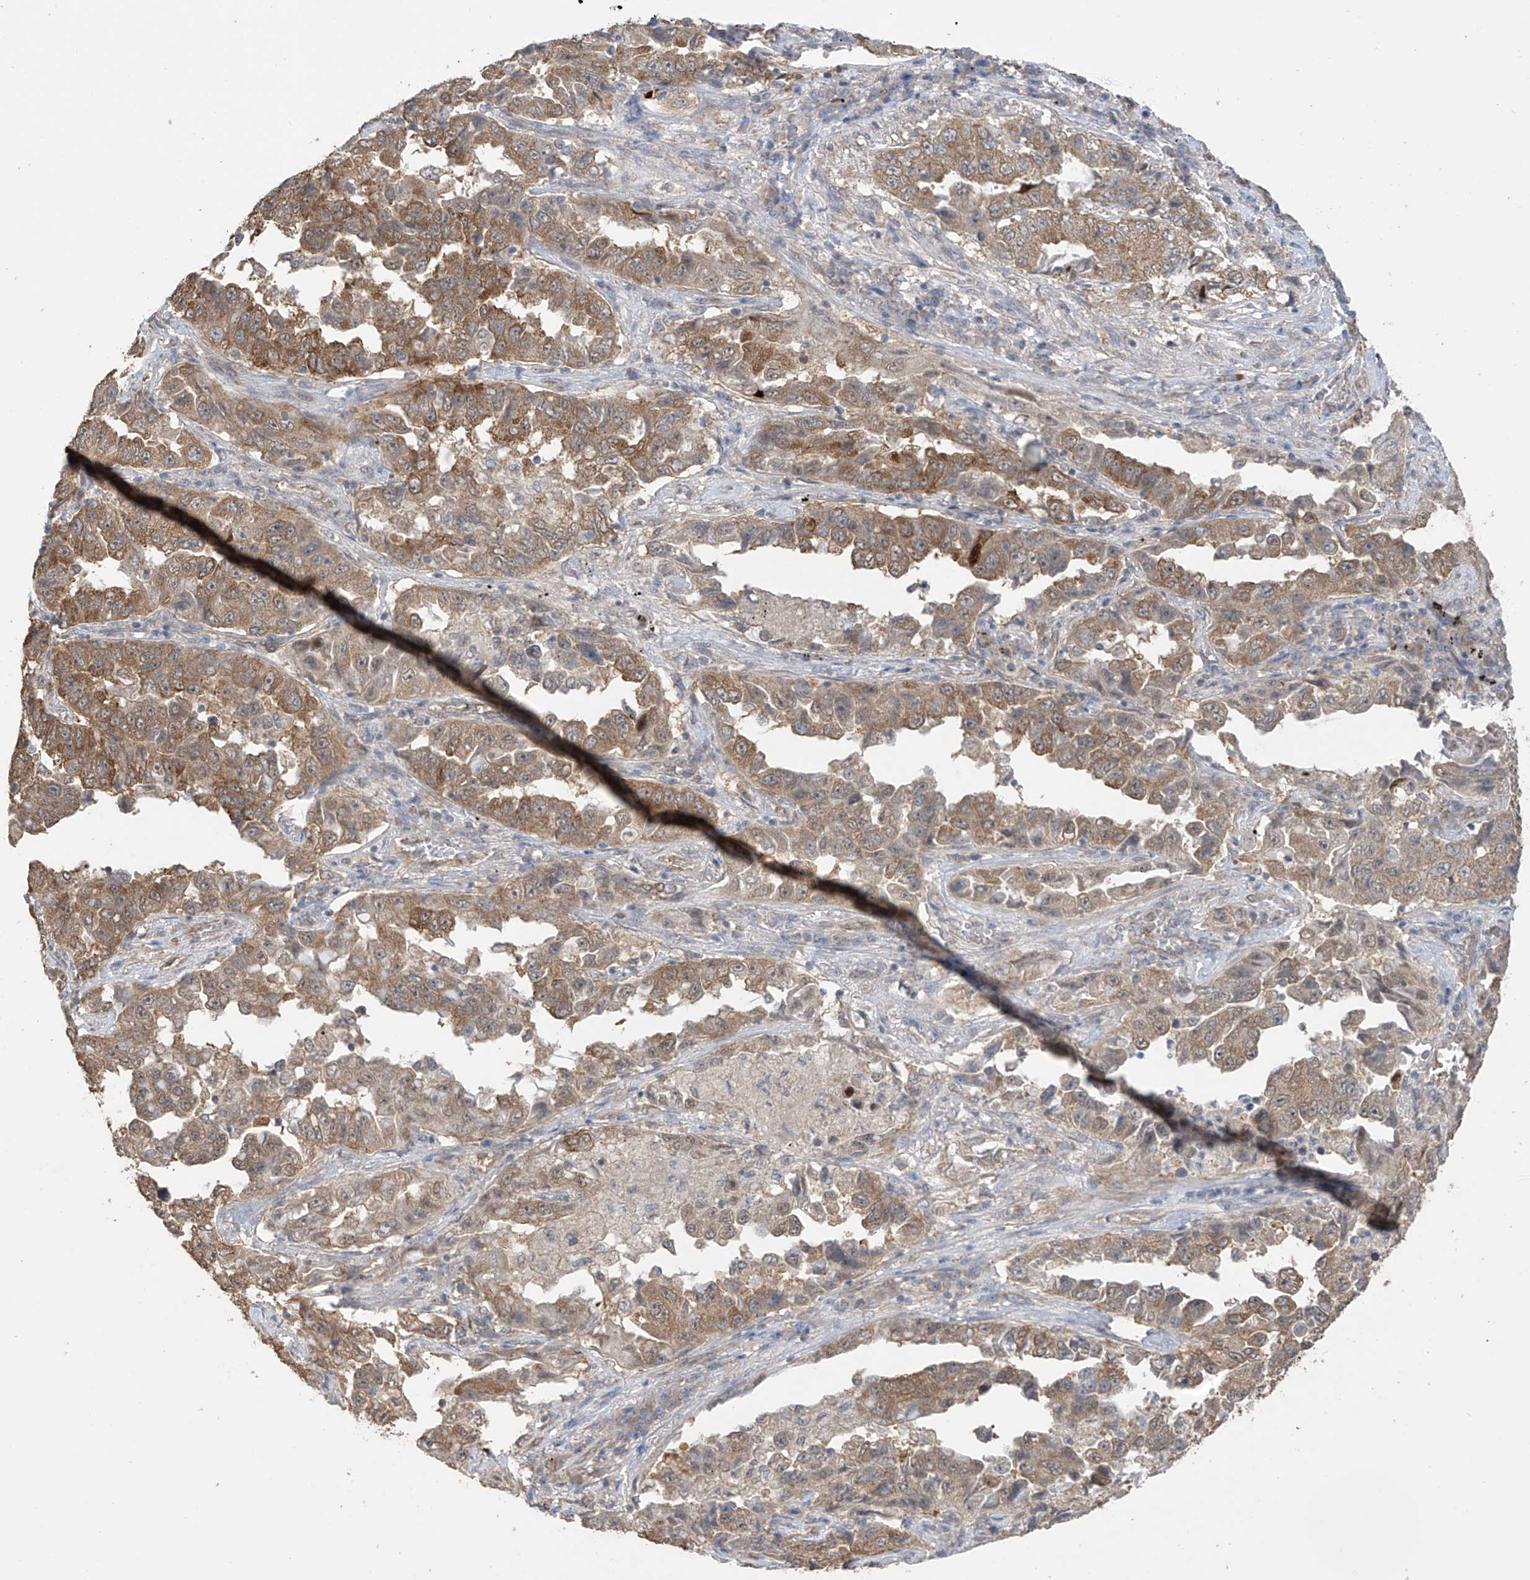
{"staining": {"intensity": "moderate", "quantity": ">75%", "location": "cytoplasmic/membranous,nuclear"}, "tissue": "lung cancer", "cell_type": "Tumor cells", "image_type": "cancer", "snomed": [{"axis": "morphology", "description": "Adenocarcinoma, NOS"}, {"axis": "topography", "description": "Lung"}], "caption": "This photomicrograph displays immunohistochemistry (IHC) staining of lung cancer, with medium moderate cytoplasmic/membranous and nuclear expression in about >75% of tumor cells.", "gene": "KIAA1522", "patient": {"sex": "female", "age": 51}}